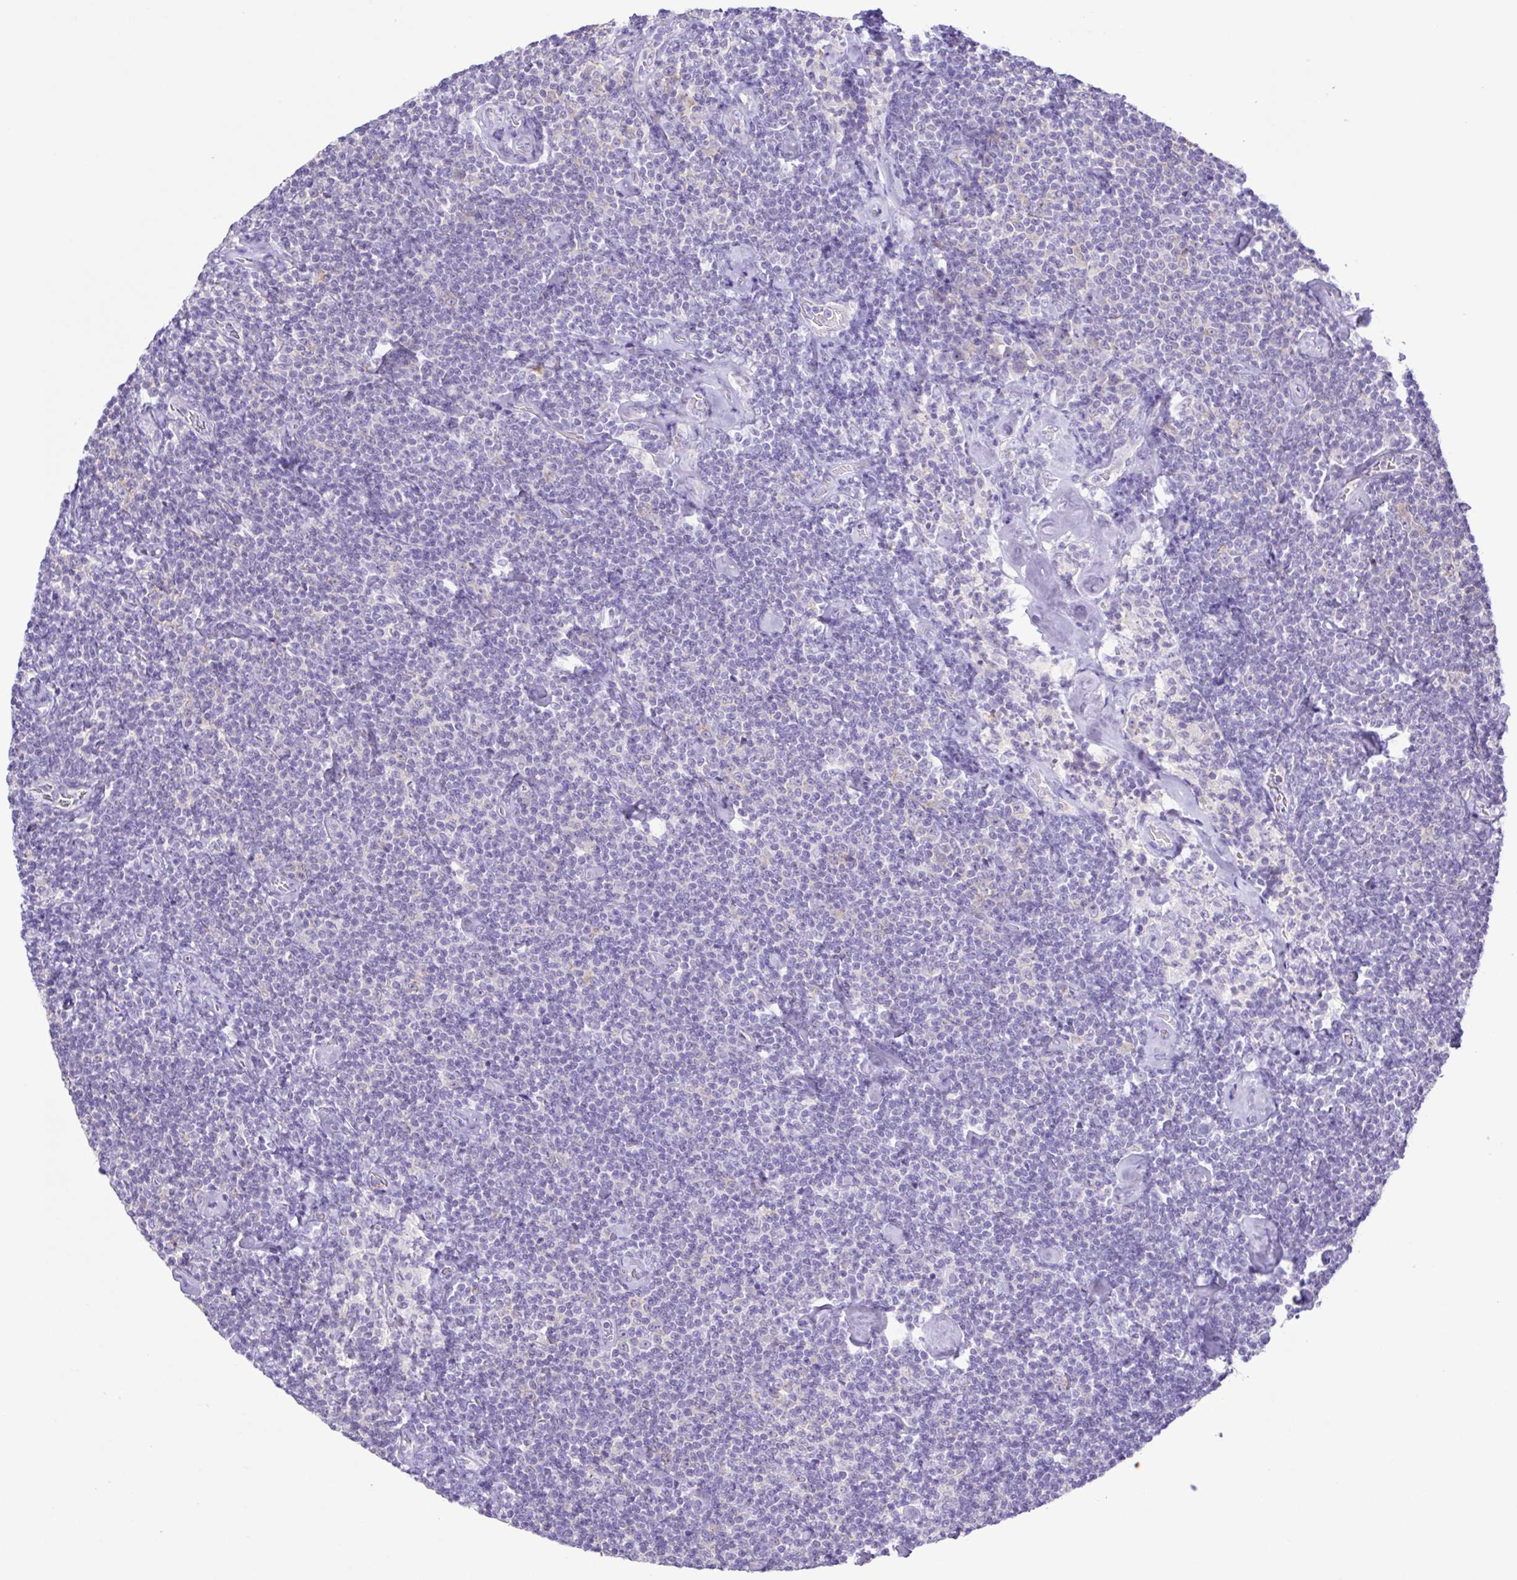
{"staining": {"intensity": "negative", "quantity": "none", "location": "none"}, "tissue": "lymphoma", "cell_type": "Tumor cells", "image_type": "cancer", "snomed": [{"axis": "morphology", "description": "Malignant lymphoma, non-Hodgkin's type, Low grade"}, {"axis": "topography", "description": "Lymph node"}], "caption": "This is a photomicrograph of immunohistochemistry staining of lymphoma, which shows no positivity in tumor cells. Nuclei are stained in blue.", "gene": "CYP17A1", "patient": {"sex": "male", "age": 81}}